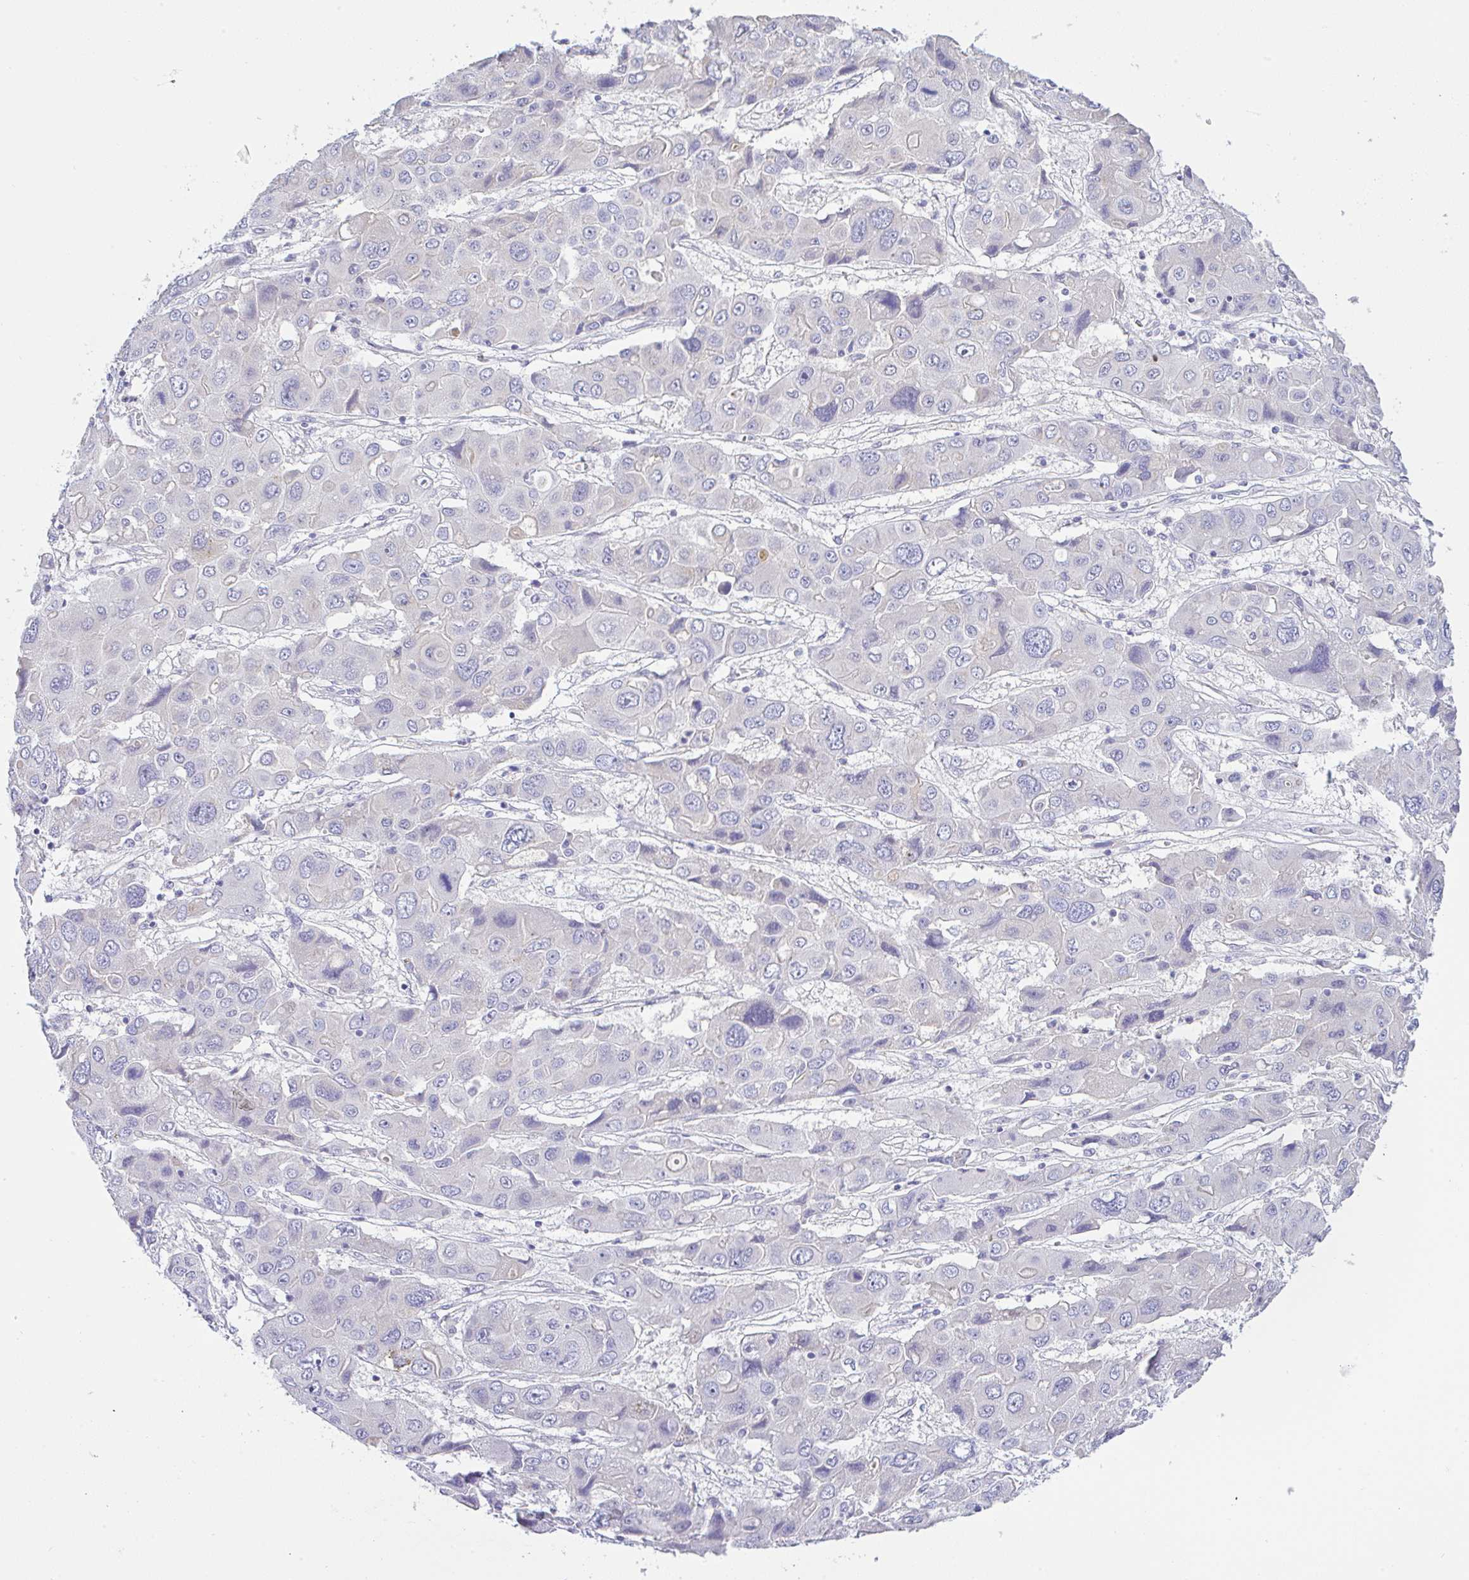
{"staining": {"intensity": "negative", "quantity": "none", "location": "none"}, "tissue": "liver cancer", "cell_type": "Tumor cells", "image_type": "cancer", "snomed": [{"axis": "morphology", "description": "Cholangiocarcinoma"}, {"axis": "topography", "description": "Liver"}], "caption": "High magnification brightfield microscopy of cholangiocarcinoma (liver) stained with DAB (3,3'-diaminobenzidine) (brown) and counterstained with hematoxylin (blue): tumor cells show no significant expression. The staining is performed using DAB (3,3'-diaminobenzidine) brown chromogen with nuclei counter-stained in using hematoxylin.", "gene": "SERPINE3", "patient": {"sex": "male", "age": 67}}